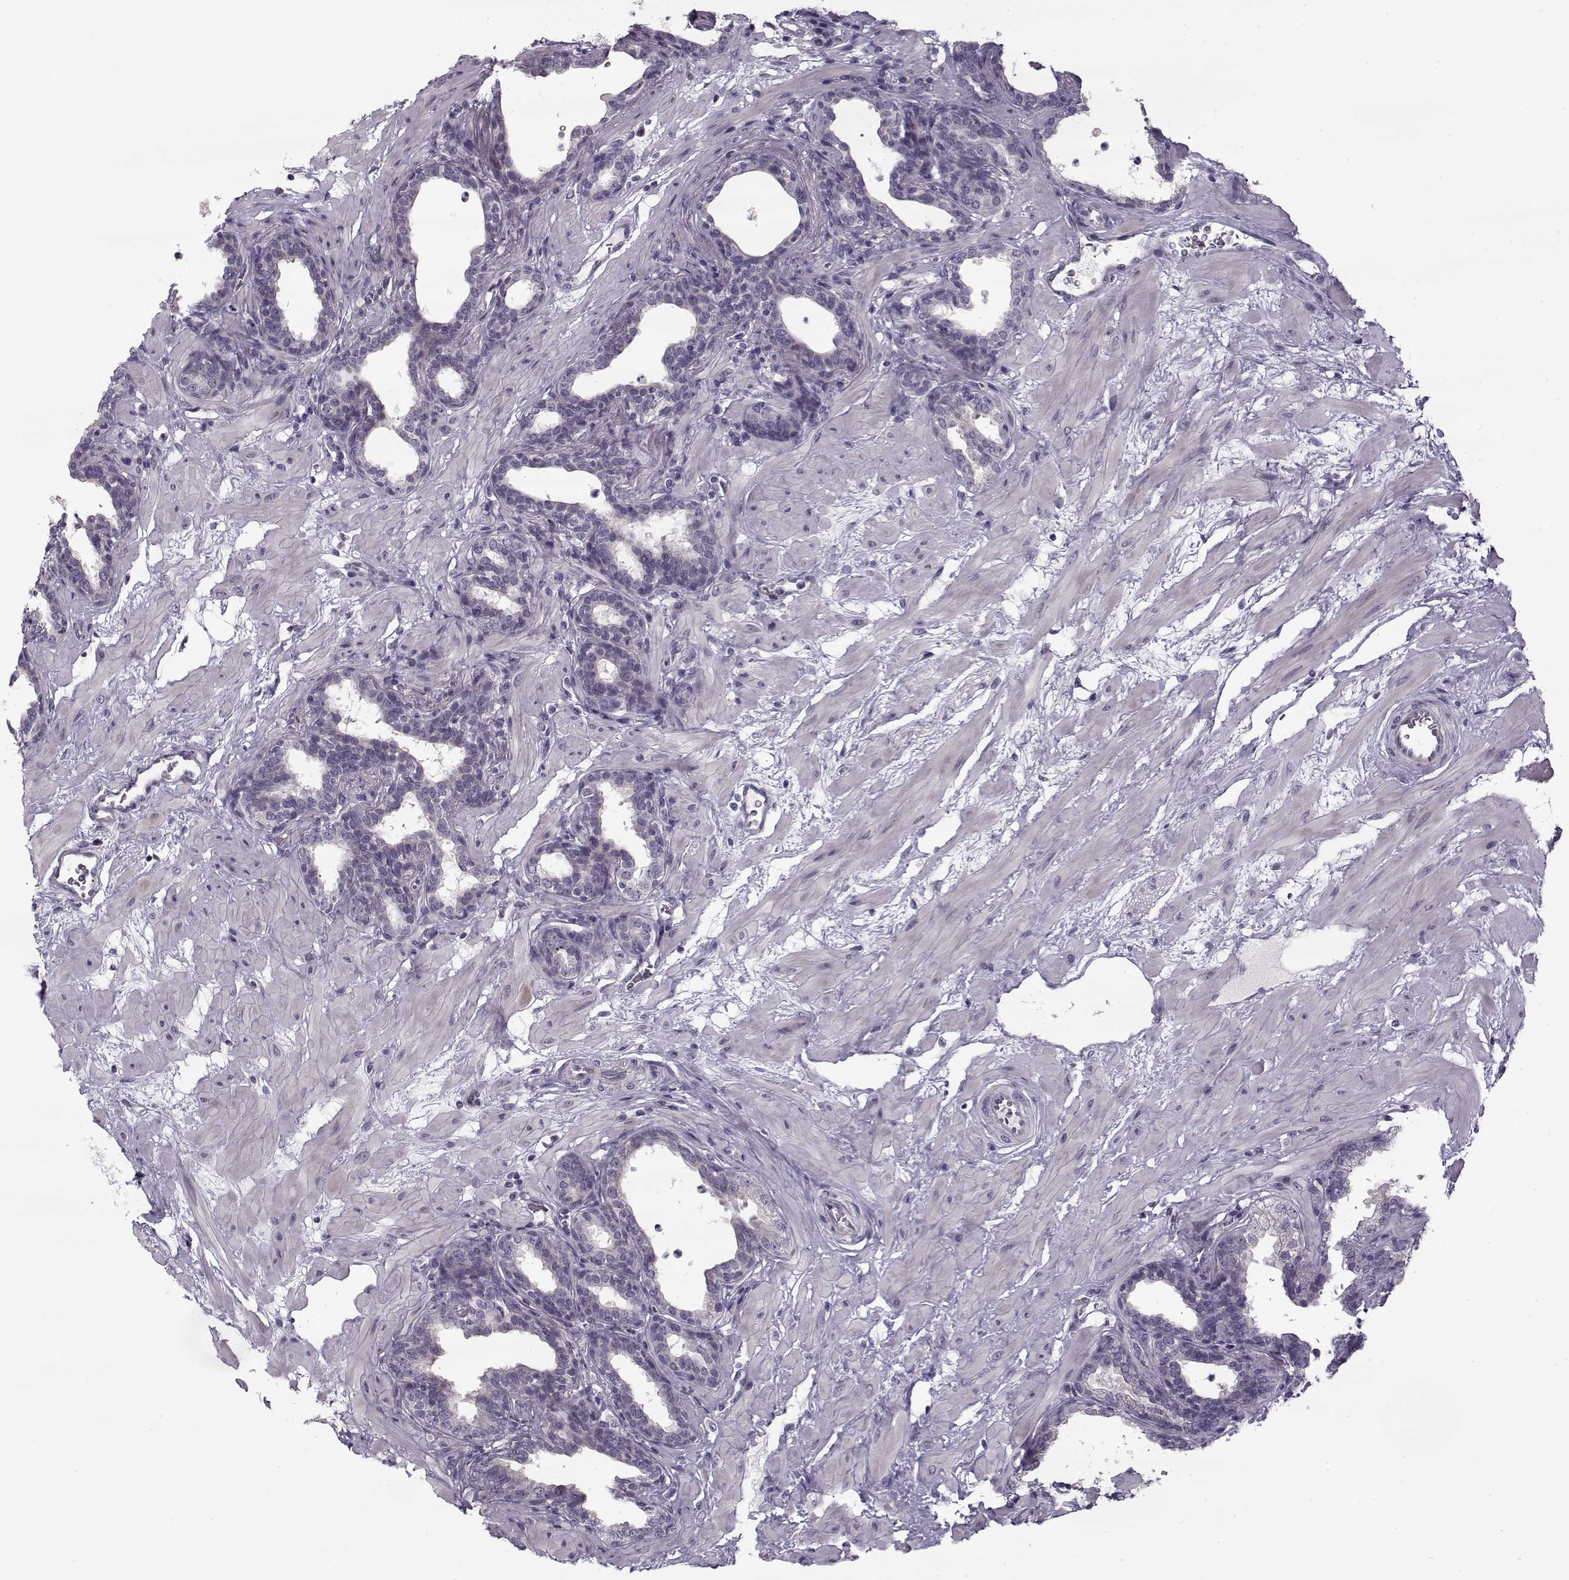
{"staining": {"intensity": "negative", "quantity": "none", "location": "none"}, "tissue": "prostate", "cell_type": "Glandular cells", "image_type": "normal", "snomed": [{"axis": "morphology", "description": "Normal tissue, NOS"}, {"axis": "topography", "description": "Prostate"}], "caption": "Human prostate stained for a protein using IHC exhibits no expression in glandular cells.", "gene": "PNMT", "patient": {"sex": "male", "age": 37}}